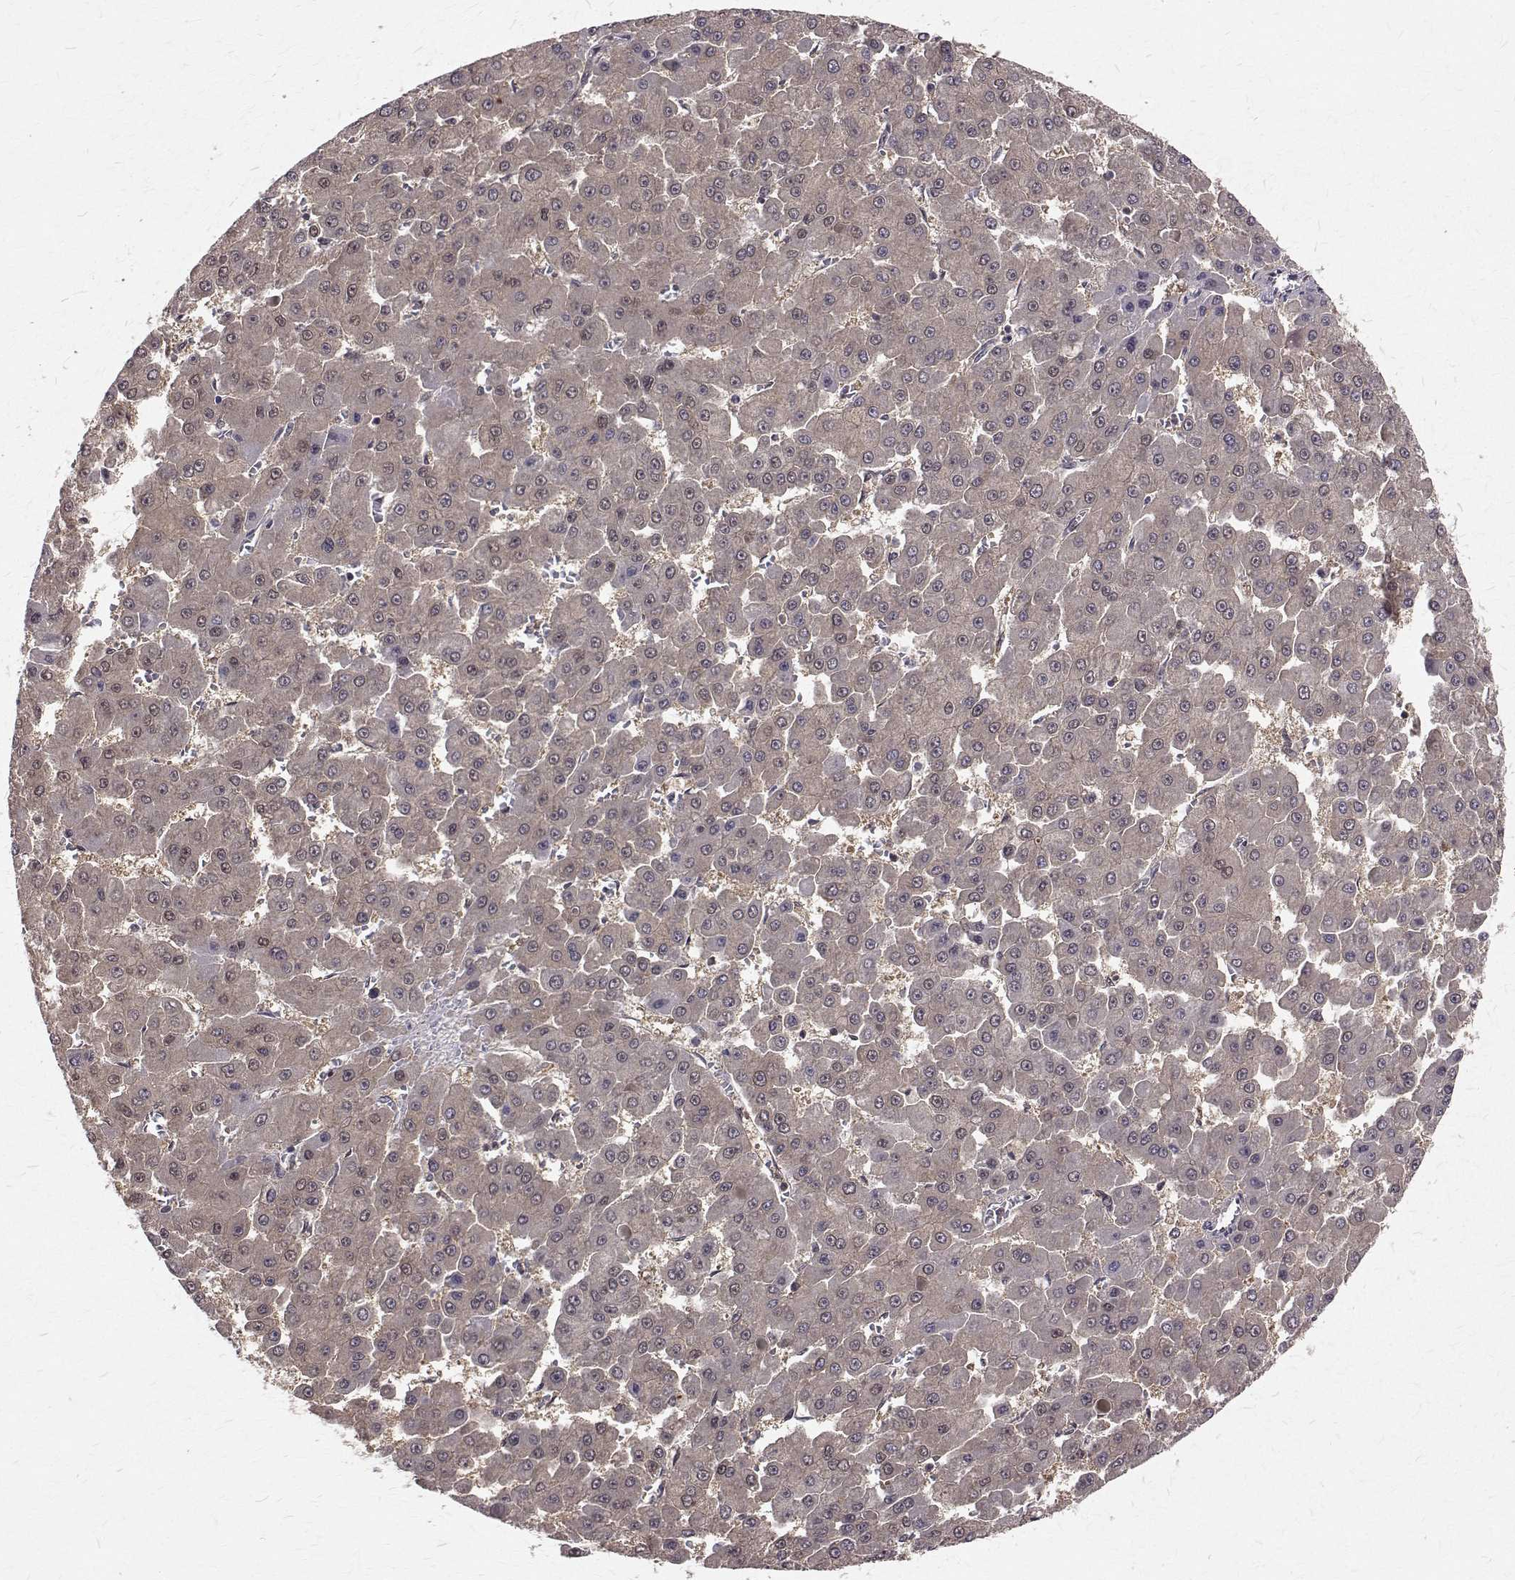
{"staining": {"intensity": "weak", "quantity": "<25%", "location": "nuclear"}, "tissue": "liver cancer", "cell_type": "Tumor cells", "image_type": "cancer", "snomed": [{"axis": "morphology", "description": "Carcinoma, Hepatocellular, NOS"}, {"axis": "topography", "description": "Liver"}], "caption": "The photomicrograph displays no staining of tumor cells in liver cancer (hepatocellular carcinoma).", "gene": "NIF3L1", "patient": {"sex": "male", "age": 78}}